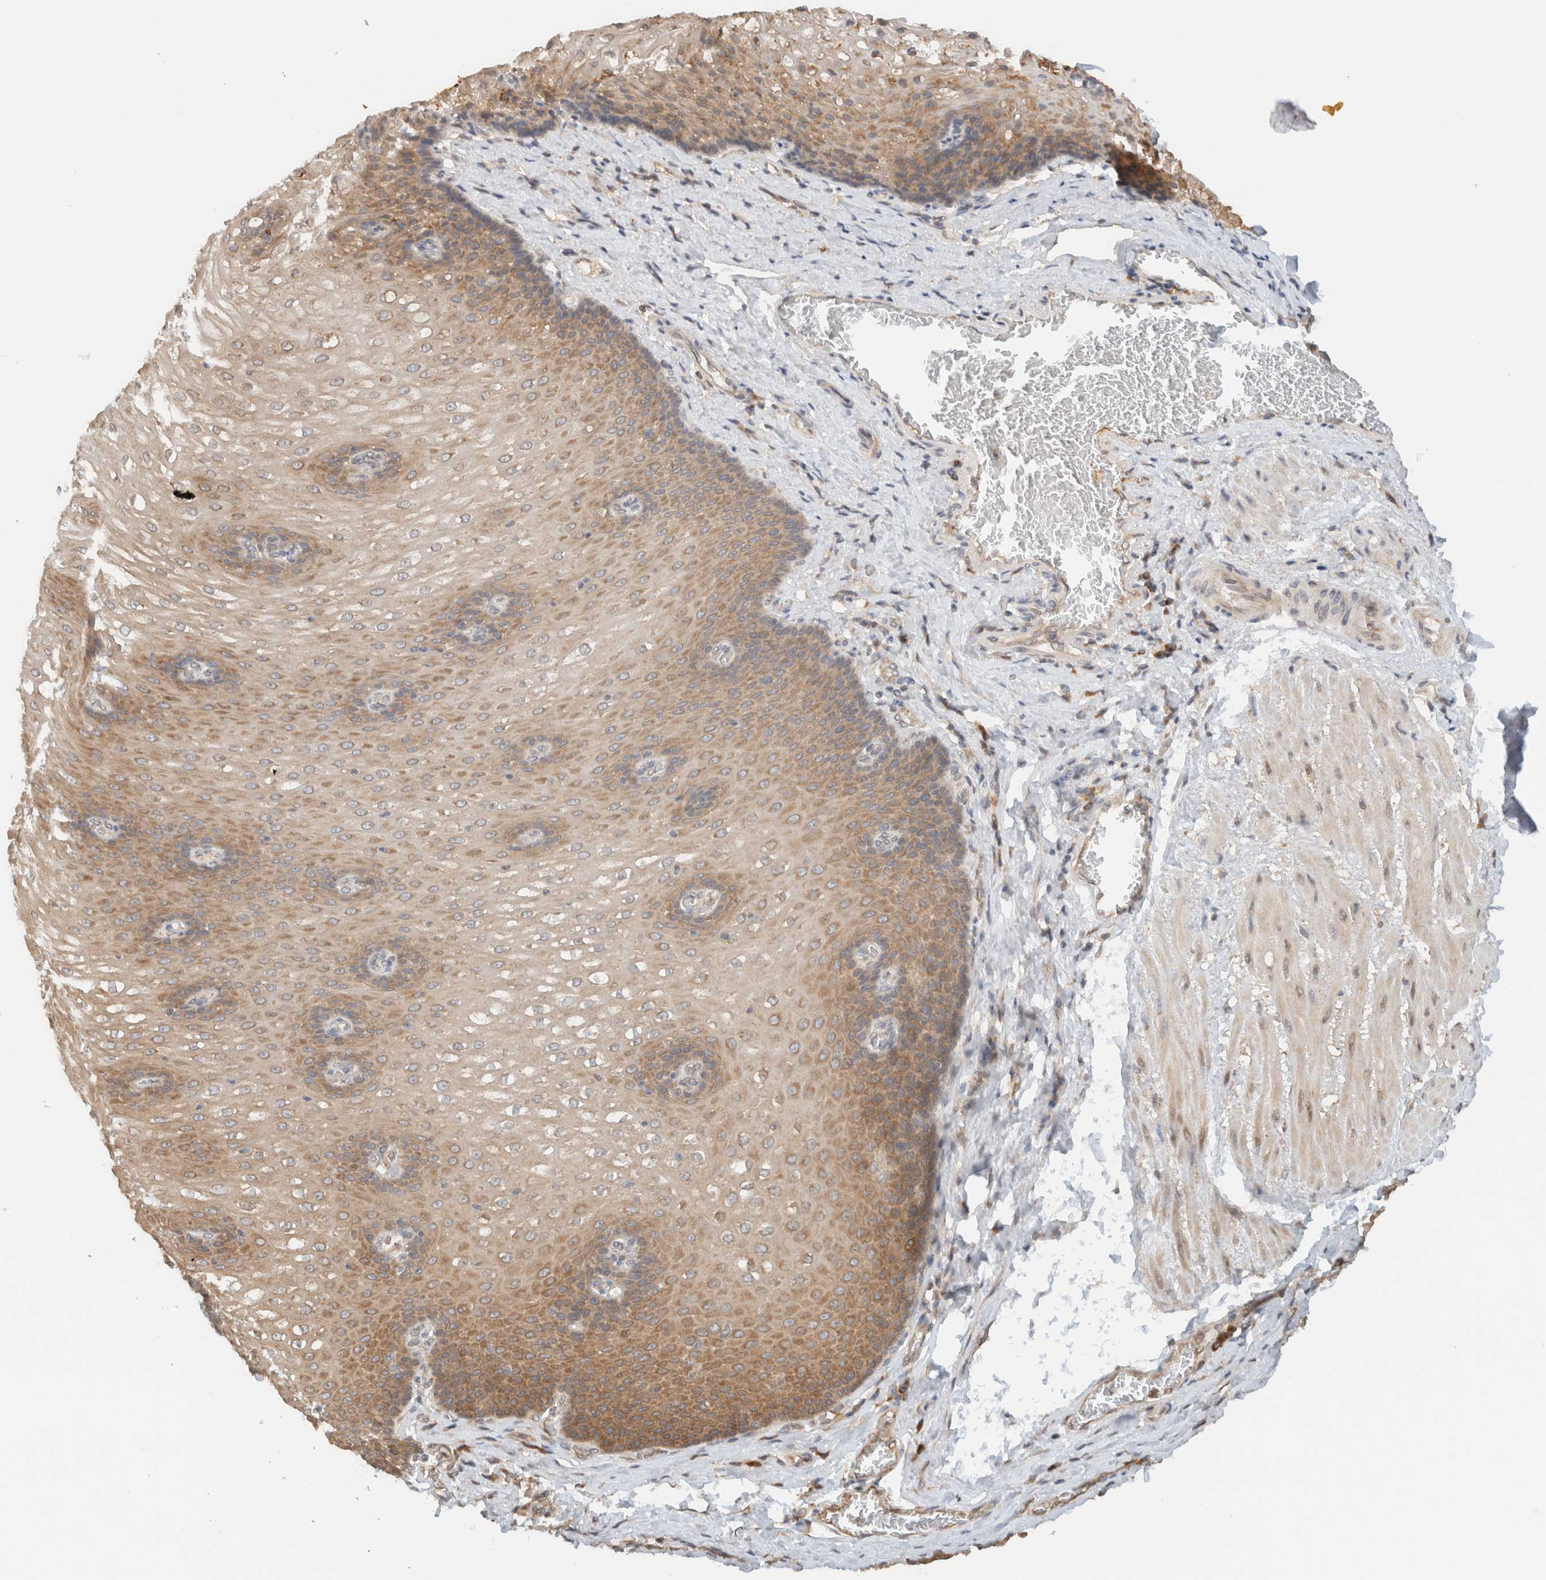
{"staining": {"intensity": "moderate", "quantity": ">75%", "location": "cytoplasmic/membranous"}, "tissue": "esophagus", "cell_type": "Squamous epithelial cells", "image_type": "normal", "snomed": [{"axis": "morphology", "description": "Normal tissue, NOS"}, {"axis": "topography", "description": "Esophagus"}], "caption": "Immunohistochemistry (IHC) micrograph of unremarkable esophagus stained for a protein (brown), which reveals medium levels of moderate cytoplasmic/membranous positivity in approximately >75% of squamous epithelial cells.", "gene": "ARFGEF2", "patient": {"sex": "male", "age": 48}}